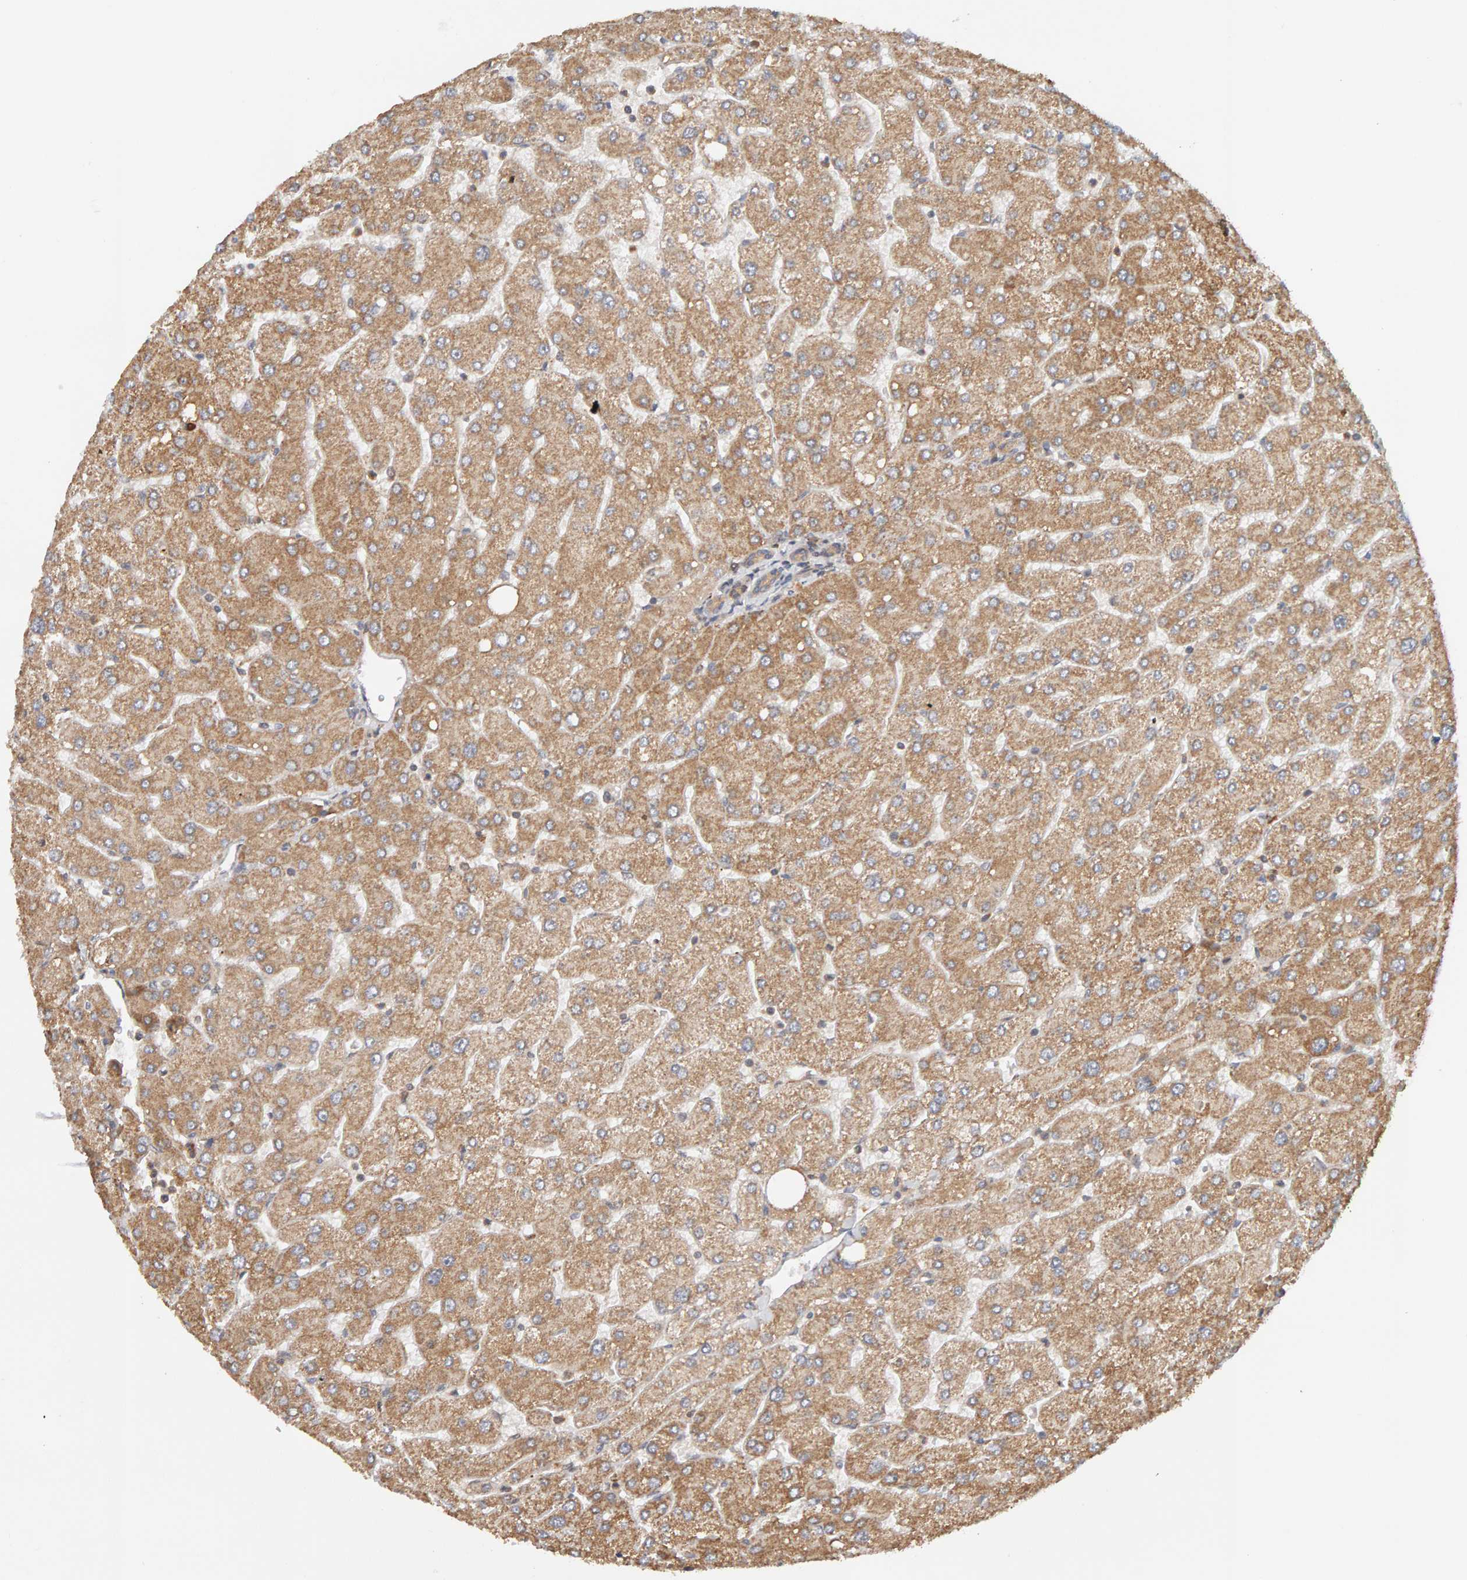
{"staining": {"intensity": "weak", "quantity": ">75%", "location": "cytoplasmic/membranous"}, "tissue": "liver", "cell_type": "Cholangiocytes", "image_type": "normal", "snomed": [{"axis": "morphology", "description": "Normal tissue, NOS"}, {"axis": "topography", "description": "Liver"}], "caption": "This micrograph demonstrates benign liver stained with immunohistochemistry (IHC) to label a protein in brown. The cytoplasmic/membranous of cholangiocytes show weak positivity for the protein. Nuclei are counter-stained blue.", "gene": "DNAJC7", "patient": {"sex": "male", "age": 55}}